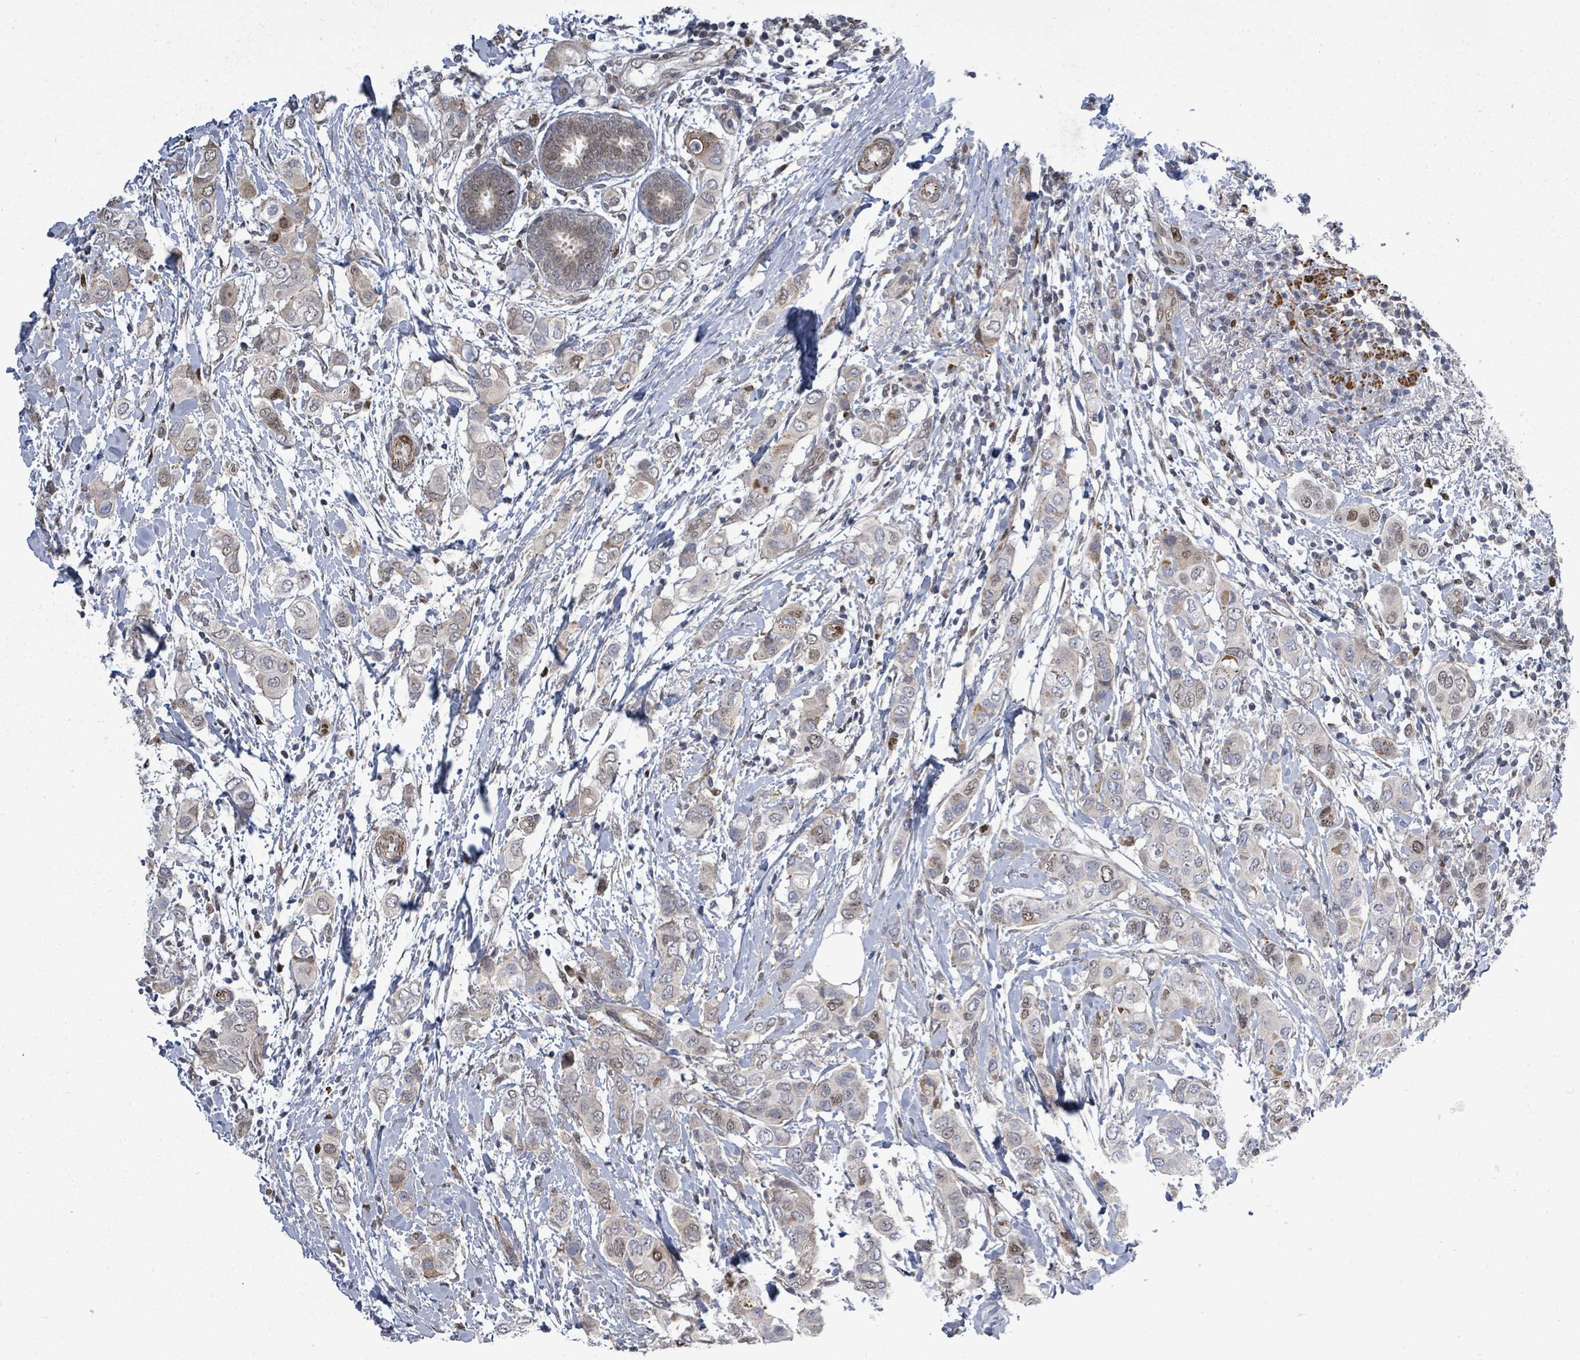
{"staining": {"intensity": "moderate", "quantity": "<25%", "location": "nuclear"}, "tissue": "breast cancer", "cell_type": "Tumor cells", "image_type": "cancer", "snomed": [{"axis": "morphology", "description": "Lobular carcinoma"}, {"axis": "topography", "description": "Breast"}], "caption": "This histopathology image shows immunohistochemistry staining of breast lobular carcinoma, with low moderate nuclear staining in about <25% of tumor cells.", "gene": "PAPSS1", "patient": {"sex": "female", "age": 51}}